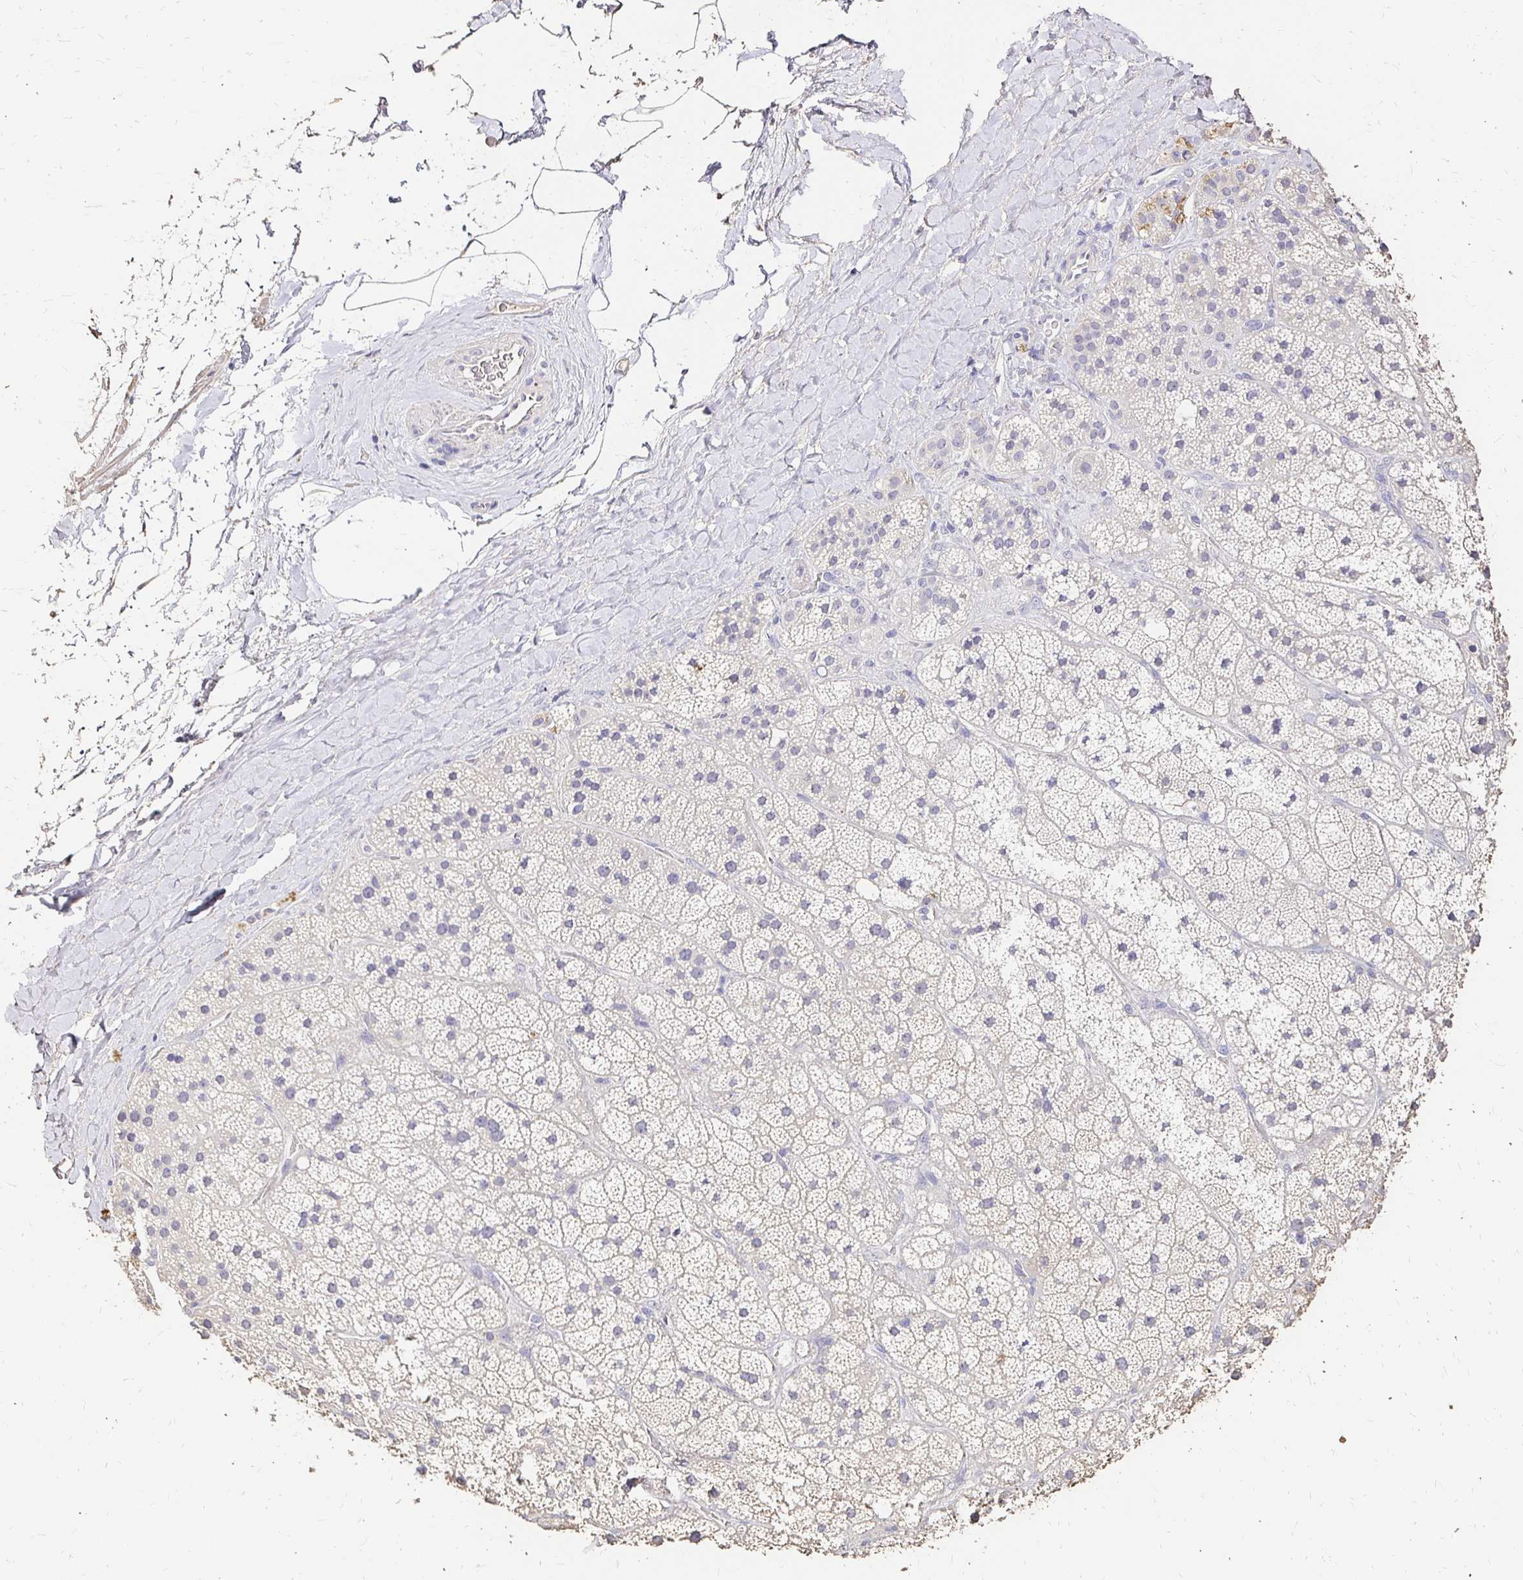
{"staining": {"intensity": "negative", "quantity": "none", "location": "none"}, "tissue": "adrenal gland", "cell_type": "Glandular cells", "image_type": "normal", "snomed": [{"axis": "morphology", "description": "Normal tissue, NOS"}, {"axis": "topography", "description": "Adrenal gland"}], "caption": "The IHC histopathology image has no significant expression in glandular cells of adrenal gland.", "gene": "UGT1A6", "patient": {"sex": "male", "age": 57}}